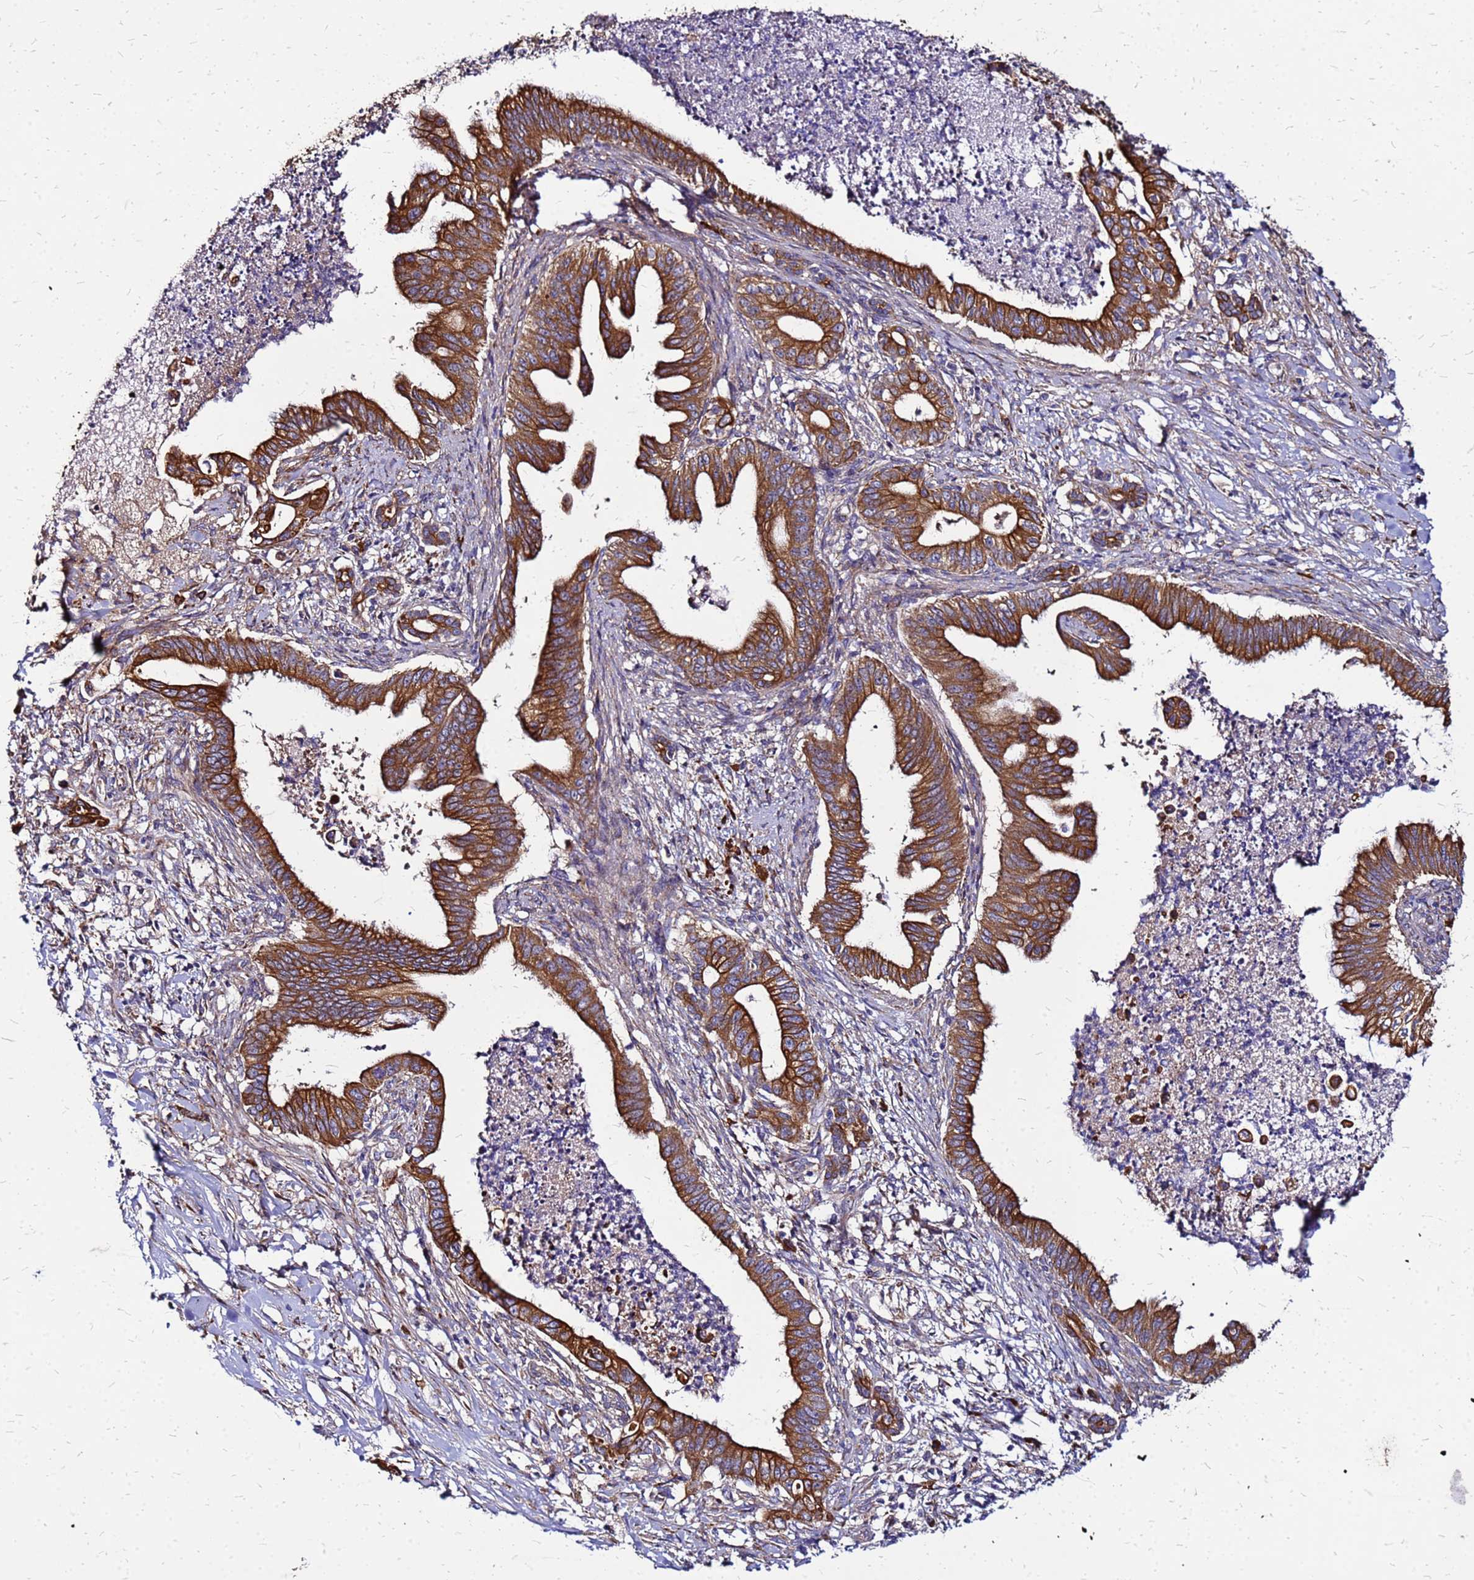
{"staining": {"intensity": "strong", "quantity": ">75%", "location": "cytoplasmic/membranous"}, "tissue": "pancreatic cancer", "cell_type": "Tumor cells", "image_type": "cancer", "snomed": [{"axis": "morphology", "description": "Adenocarcinoma, NOS"}, {"axis": "topography", "description": "Pancreas"}], "caption": "The image reveals a brown stain indicating the presence of a protein in the cytoplasmic/membranous of tumor cells in adenocarcinoma (pancreatic). (DAB = brown stain, brightfield microscopy at high magnification).", "gene": "VMO1", "patient": {"sex": "male", "age": 58}}